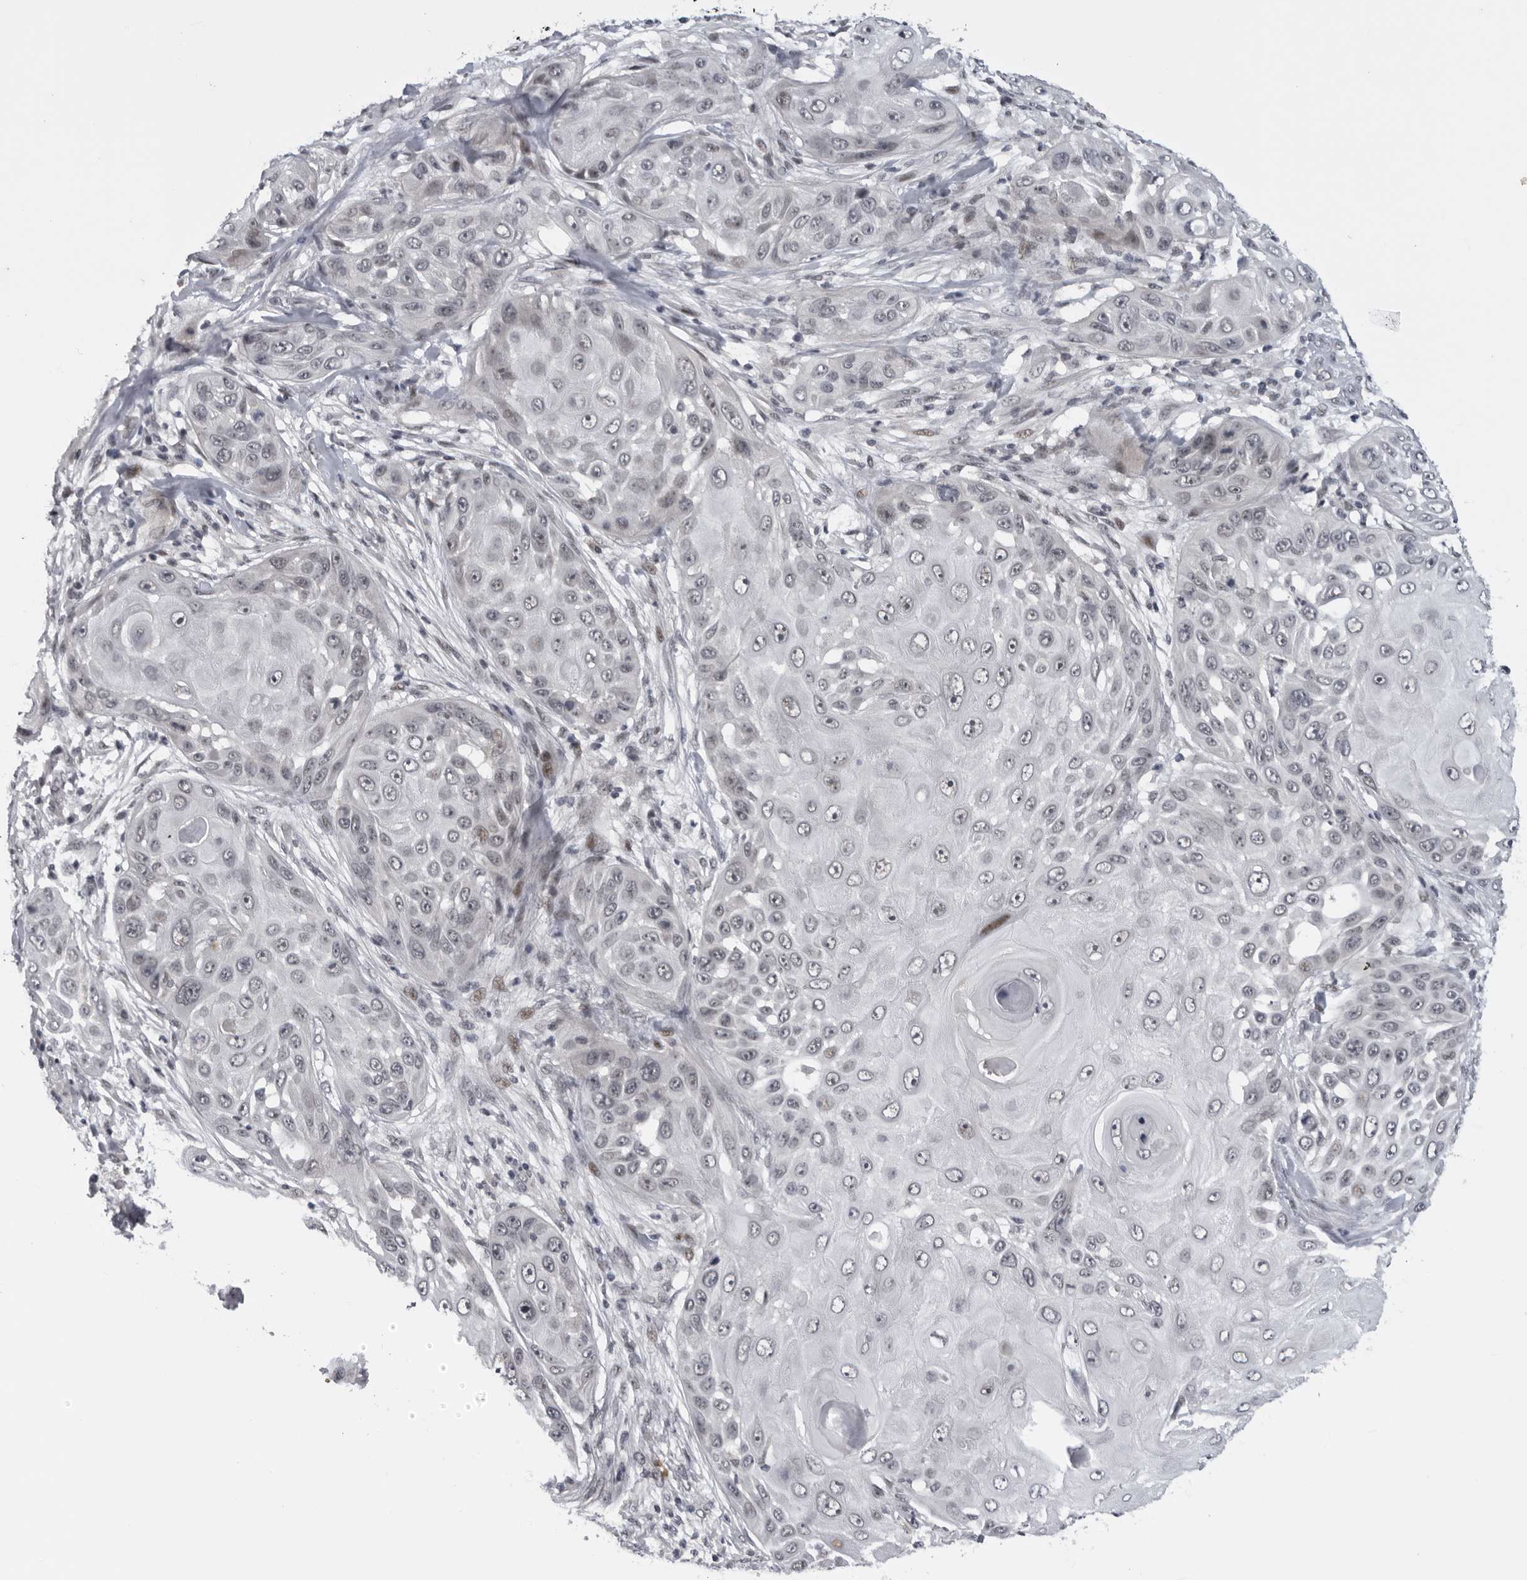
{"staining": {"intensity": "negative", "quantity": "none", "location": "none"}, "tissue": "skin cancer", "cell_type": "Tumor cells", "image_type": "cancer", "snomed": [{"axis": "morphology", "description": "Squamous cell carcinoma, NOS"}, {"axis": "topography", "description": "Skin"}], "caption": "Human skin cancer (squamous cell carcinoma) stained for a protein using immunohistochemistry (IHC) exhibits no positivity in tumor cells.", "gene": "ALPK2", "patient": {"sex": "female", "age": 44}}